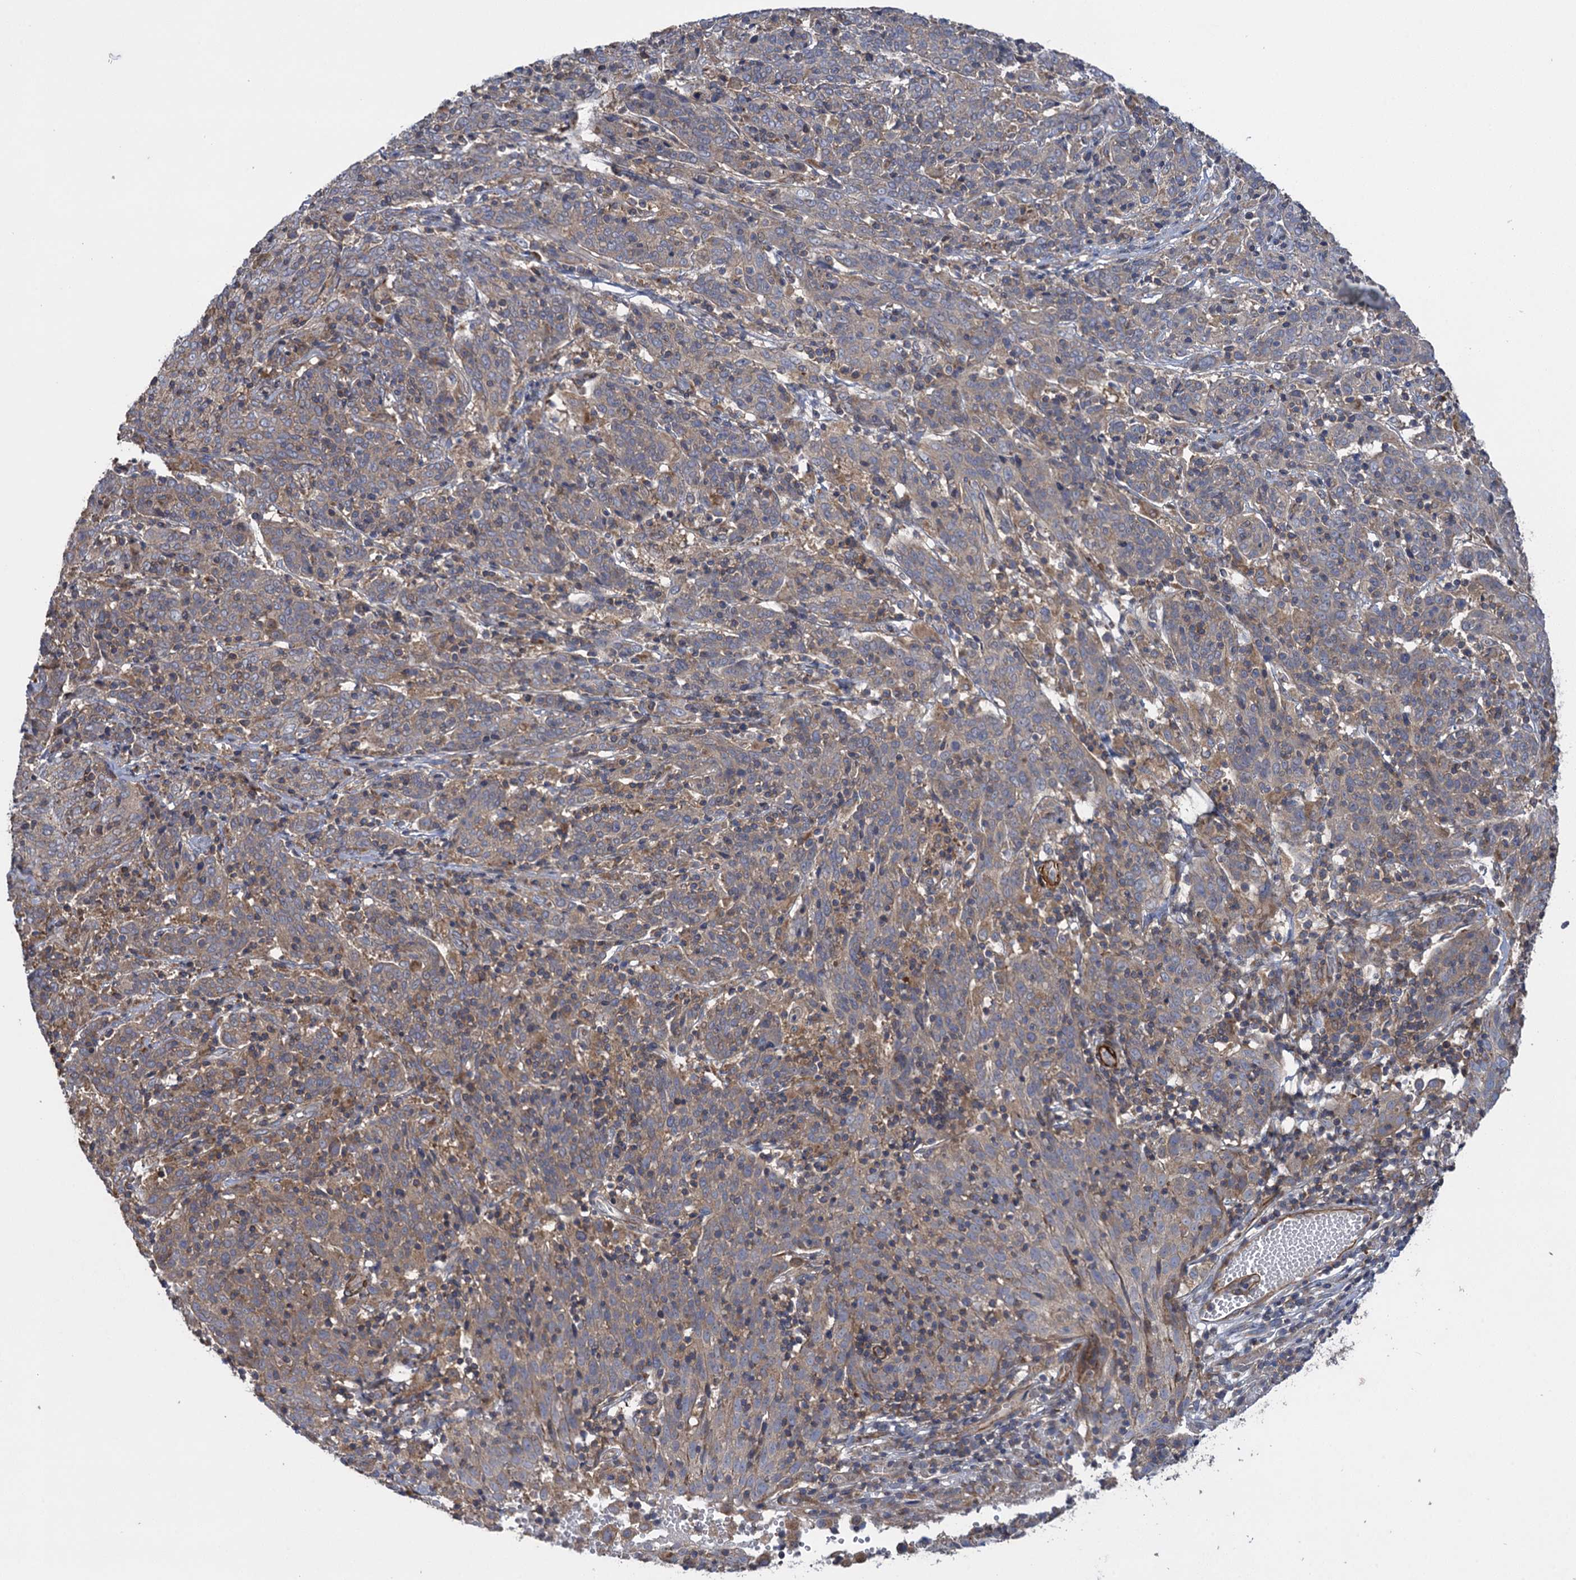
{"staining": {"intensity": "weak", "quantity": "25%-75%", "location": "cytoplasmic/membranous"}, "tissue": "cervical cancer", "cell_type": "Tumor cells", "image_type": "cancer", "snomed": [{"axis": "morphology", "description": "Squamous cell carcinoma, NOS"}, {"axis": "topography", "description": "Cervix"}], "caption": "Human cervical squamous cell carcinoma stained for a protein (brown) exhibits weak cytoplasmic/membranous positive expression in approximately 25%-75% of tumor cells.", "gene": "WDR88", "patient": {"sex": "female", "age": 67}}